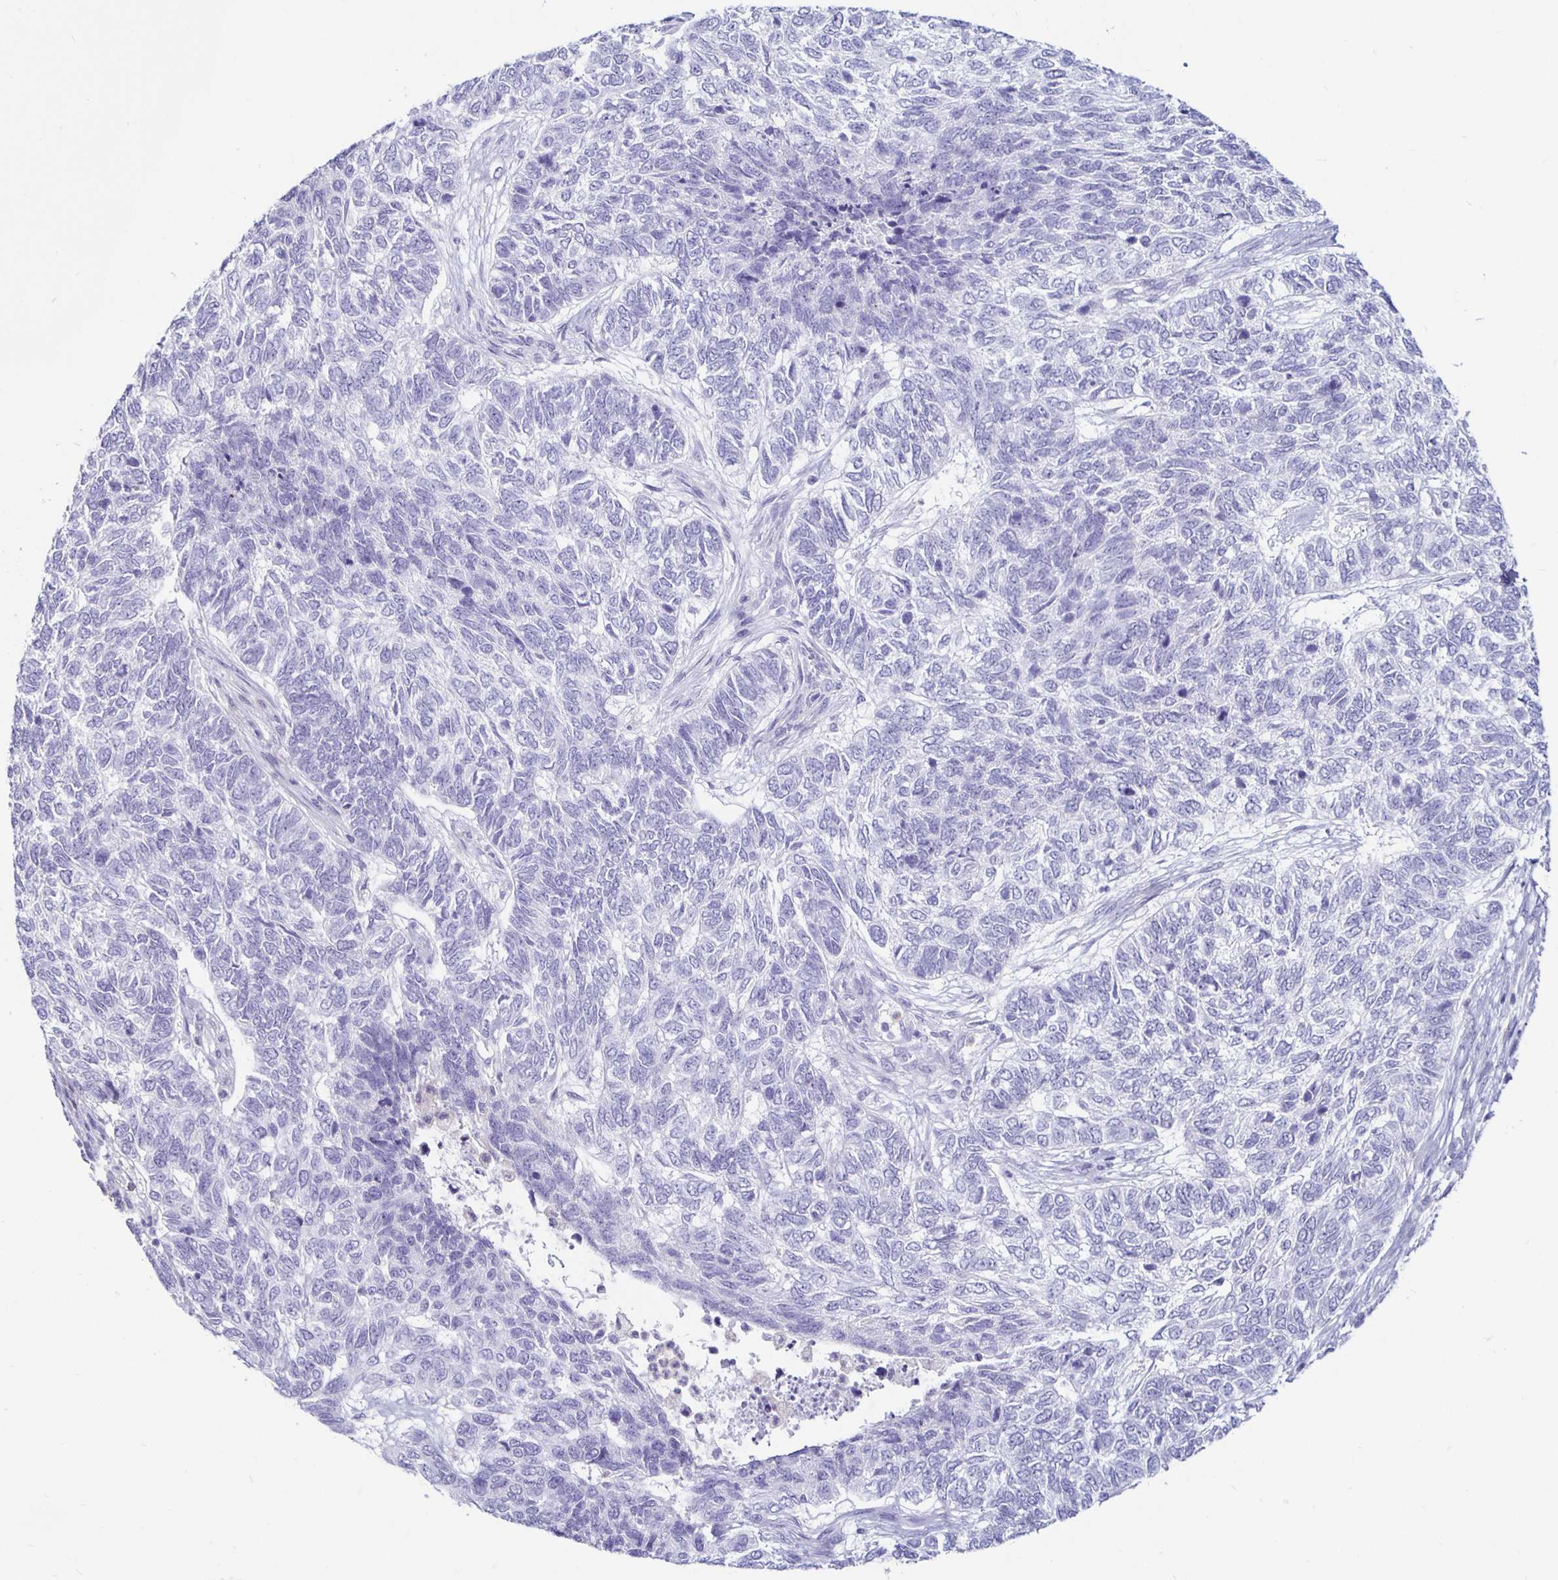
{"staining": {"intensity": "negative", "quantity": "none", "location": "none"}, "tissue": "skin cancer", "cell_type": "Tumor cells", "image_type": "cancer", "snomed": [{"axis": "morphology", "description": "Basal cell carcinoma"}, {"axis": "topography", "description": "Skin"}], "caption": "A high-resolution image shows immunohistochemistry (IHC) staining of skin basal cell carcinoma, which demonstrates no significant positivity in tumor cells.", "gene": "SIRPA", "patient": {"sex": "female", "age": 65}}